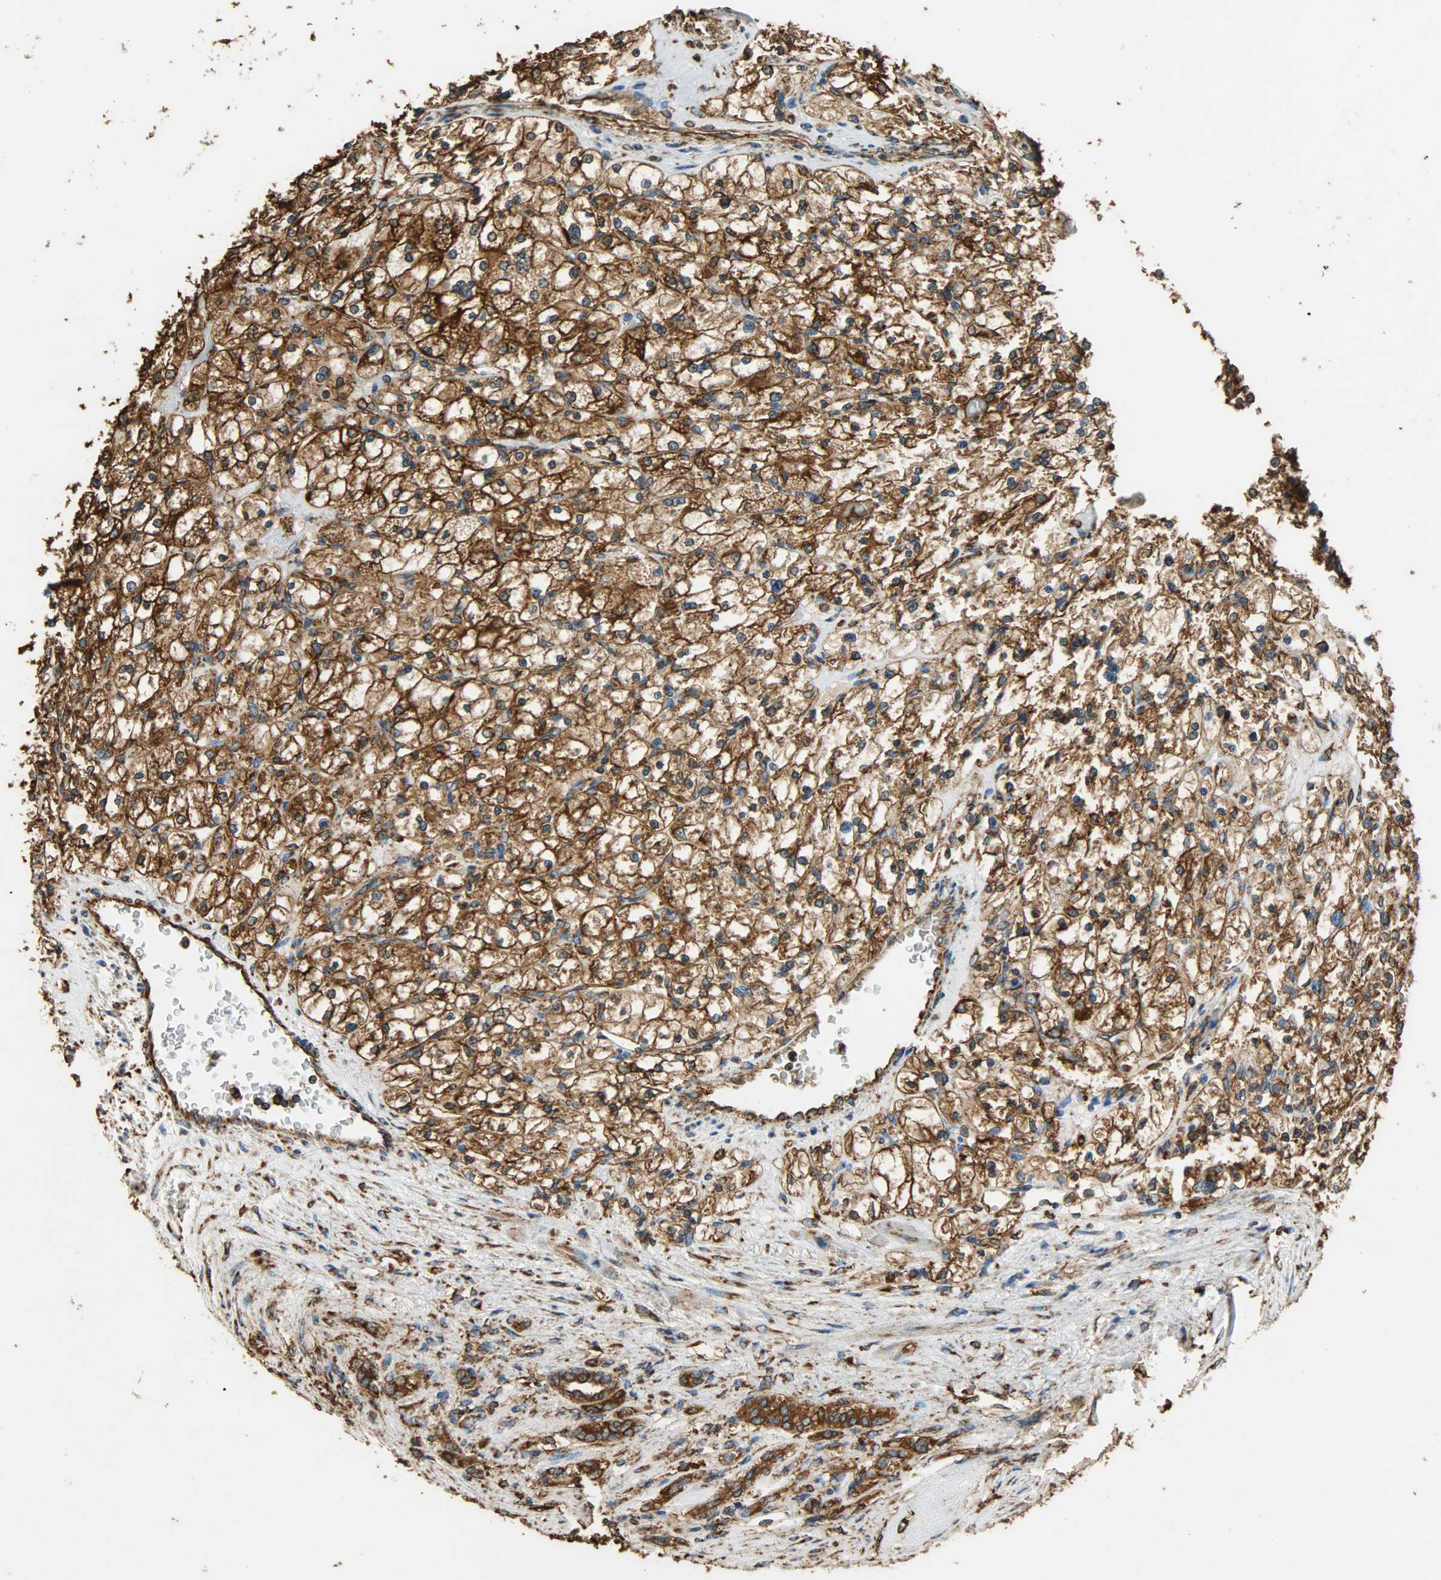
{"staining": {"intensity": "strong", "quantity": ">75%", "location": "cytoplasmic/membranous"}, "tissue": "renal cancer", "cell_type": "Tumor cells", "image_type": "cancer", "snomed": [{"axis": "morphology", "description": "Adenocarcinoma, NOS"}, {"axis": "topography", "description": "Kidney"}], "caption": "Immunohistochemical staining of renal adenocarcinoma reveals strong cytoplasmic/membranous protein positivity in about >75% of tumor cells.", "gene": "HSP90B1", "patient": {"sex": "female", "age": 83}}